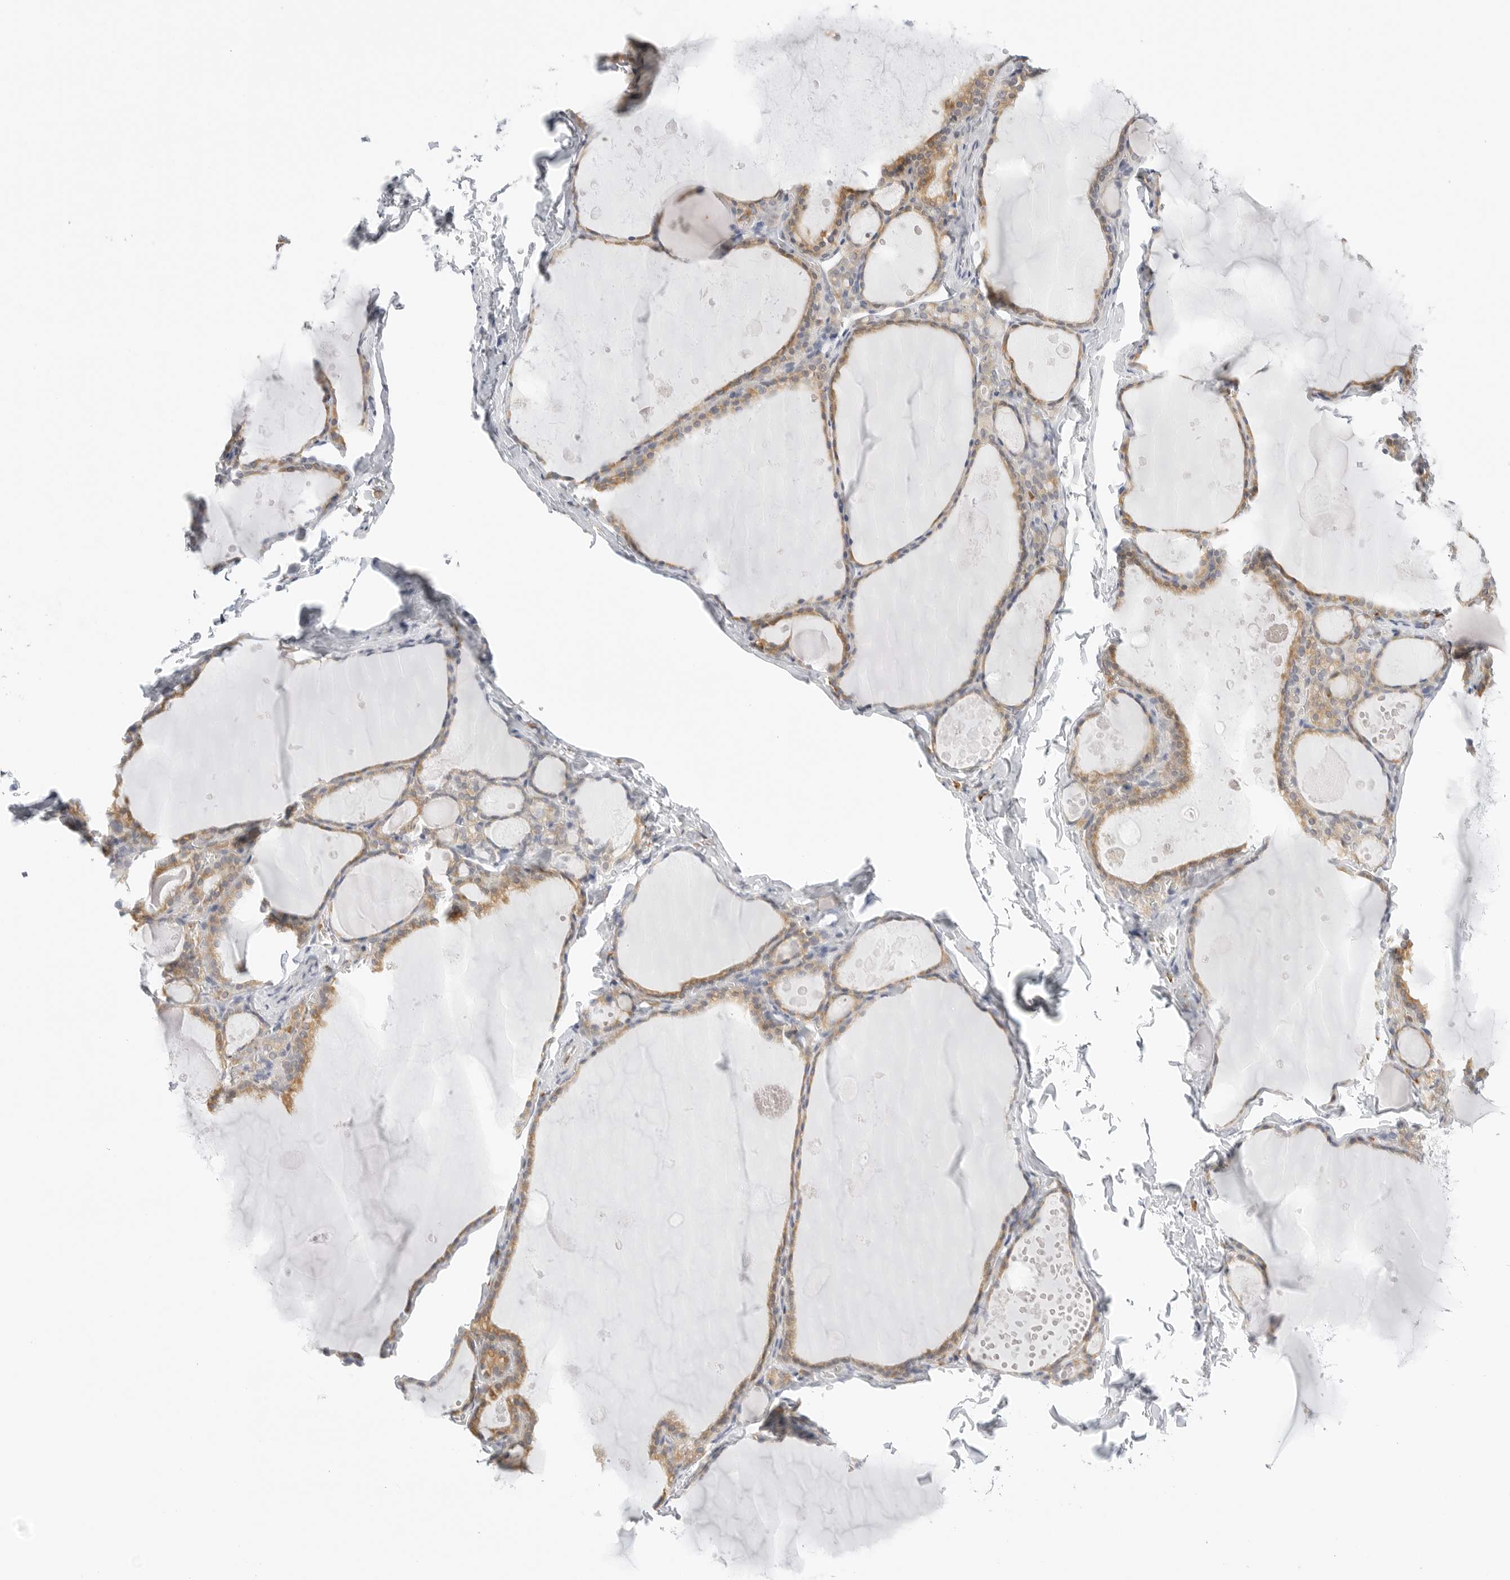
{"staining": {"intensity": "moderate", "quantity": ">75%", "location": "cytoplasmic/membranous"}, "tissue": "thyroid gland", "cell_type": "Glandular cells", "image_type": "normal", "snomed": [{"axis": "morphology", "description": "Normal tissue, NOS"}, {"axis": "topography", "description": "Thyroid gland"}], "caption": "About >75% of glandular cells in benign human thyroid gland demonstrate moderate cytoplasmic/membranous protein expression as visualized by brown immunohistochemical staining.", "gene": "THEM4", "patient": {"sex": "male", "age": 56}}